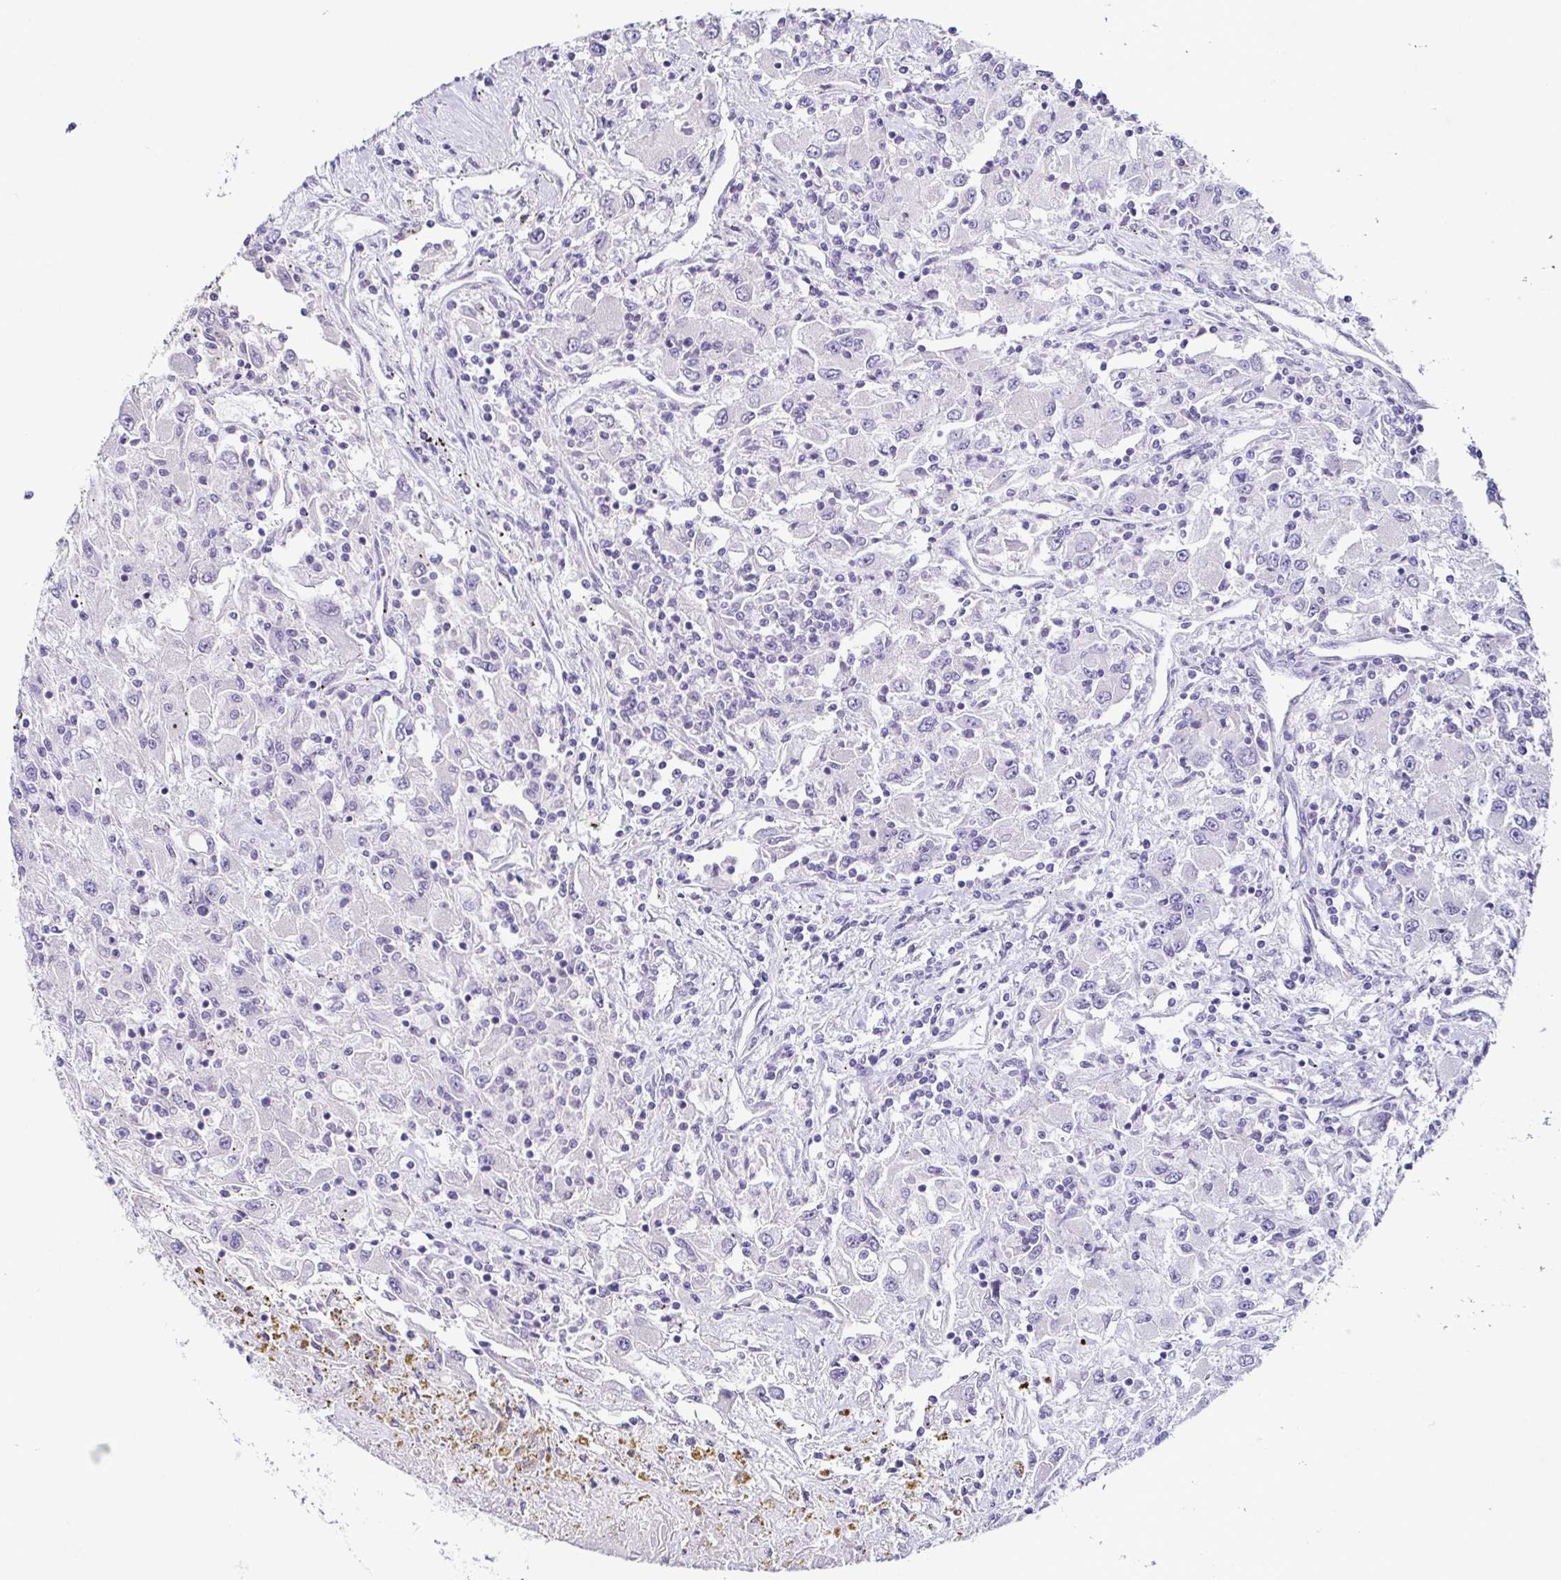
{"staining": {"intensity": "negative", "quantity": "none", "location": "none"}, "tissue": "renal cancer", "cell_type": "Tumor cells", "image_type": "cancer", "snomed": [{"axis": "morphology", "description": "Adenocarcinoma, NOS"}, {"axis": "topography", "description": "Kidney"}], "caption": "Immunohistochemical staining of human renal cancer exhibits no significant staining in tumor cells. The staining is performed using DAB (3,3'-diaminobenzidine) brown chromogen with nuclei counter-stained in using hematoxylin.", "gene": "TP73", "patient": {"sex": "female", "age": 67}}